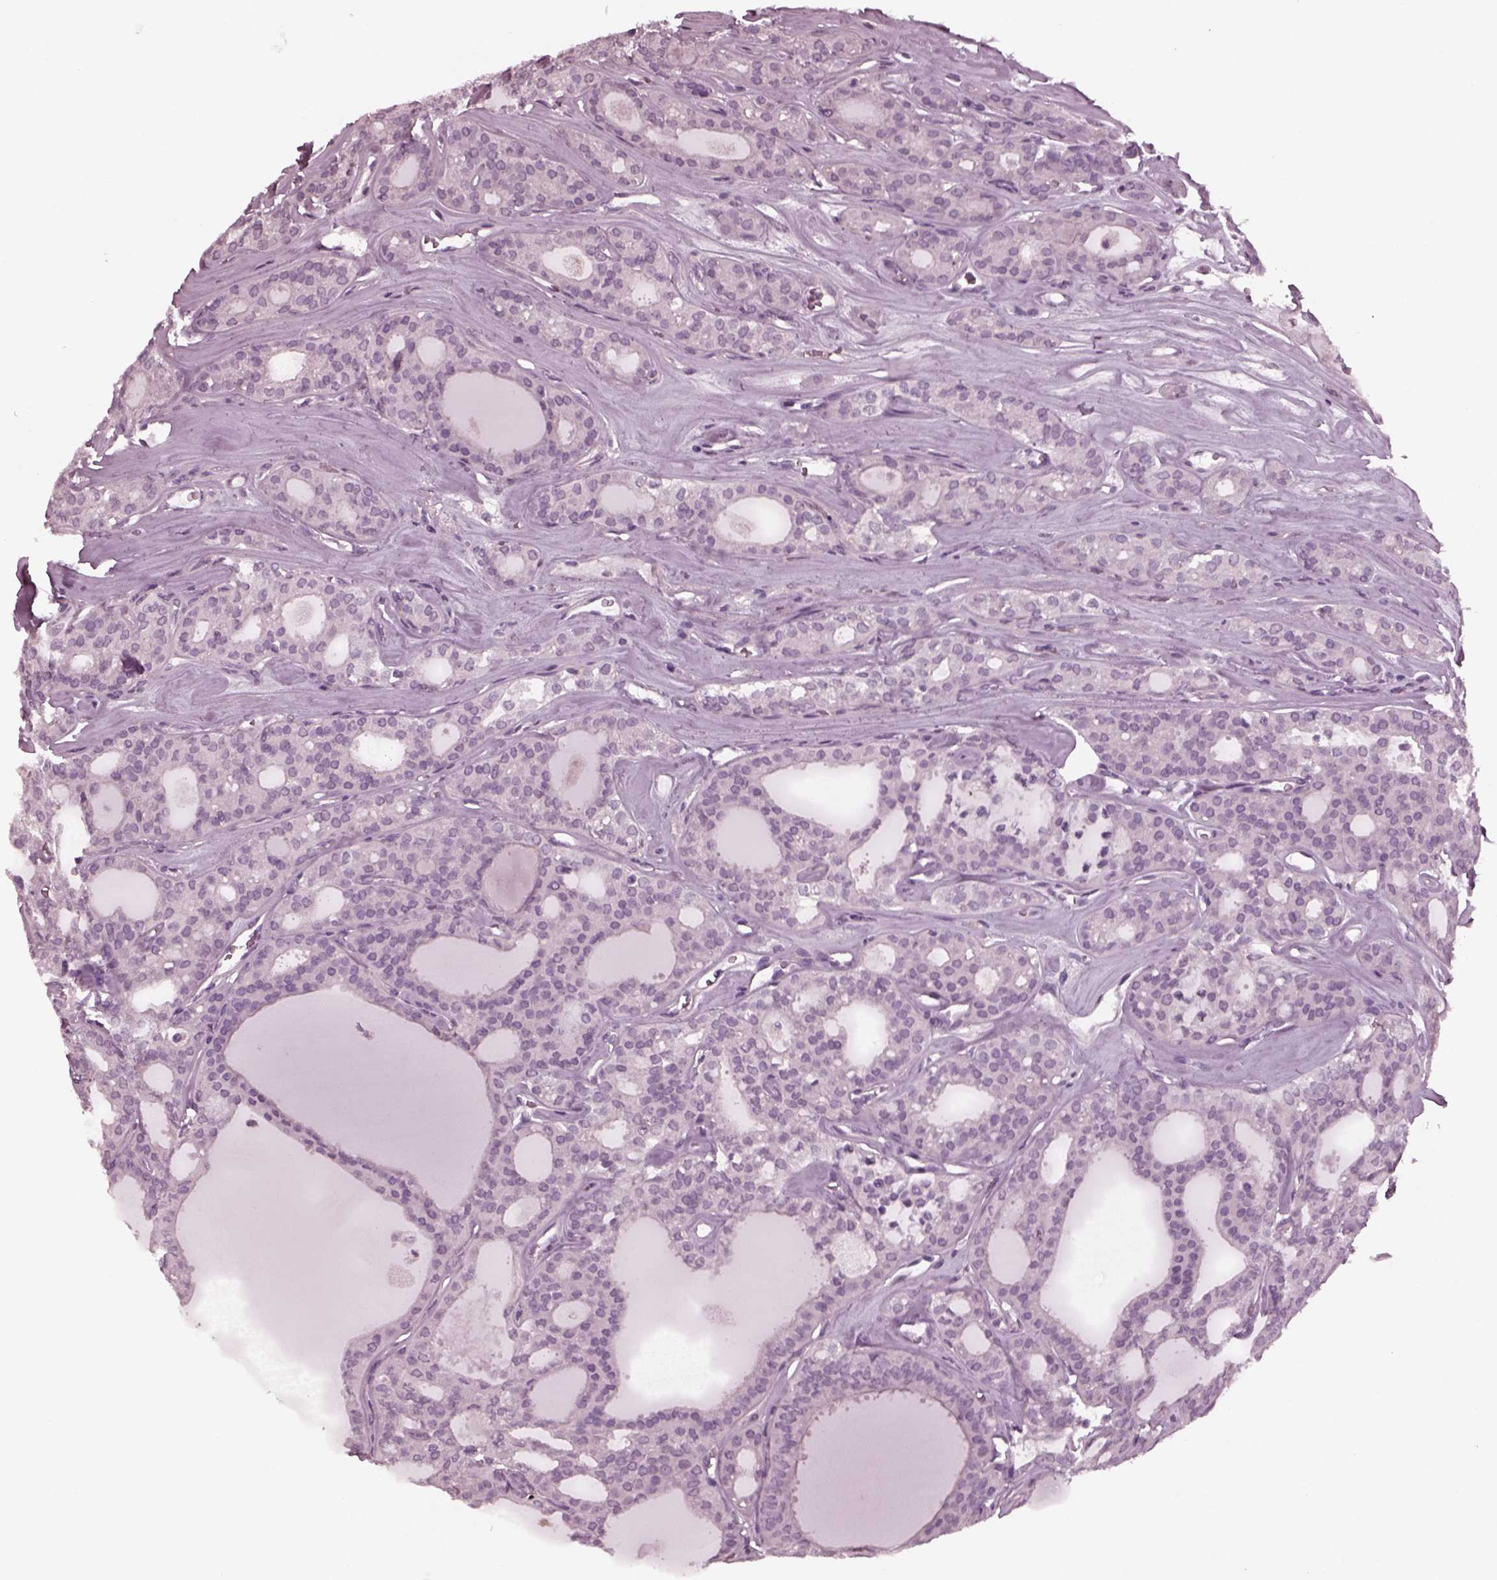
{"staining": {"intensity": "negative", "quantity": "none", "location": "none"}, "tissue": "thyroid cancer", "cell_type": "Tumor cells", "image_type": "cancer", "snomed": [{"axis": "morphology", "description": "Follicular adenoma carcinoma, NOS"}, {"axis": "topography", "description": "Thyroid gland"}], "caption": "DAB (3,3'-diaminobenzidine) immunohistochemical staining of human follicular adenoma carcinoma (thyroid) shows no significant expression in tumor cells.", "gene": "YY2", "patient": {"sex": "male", "age": 75}}